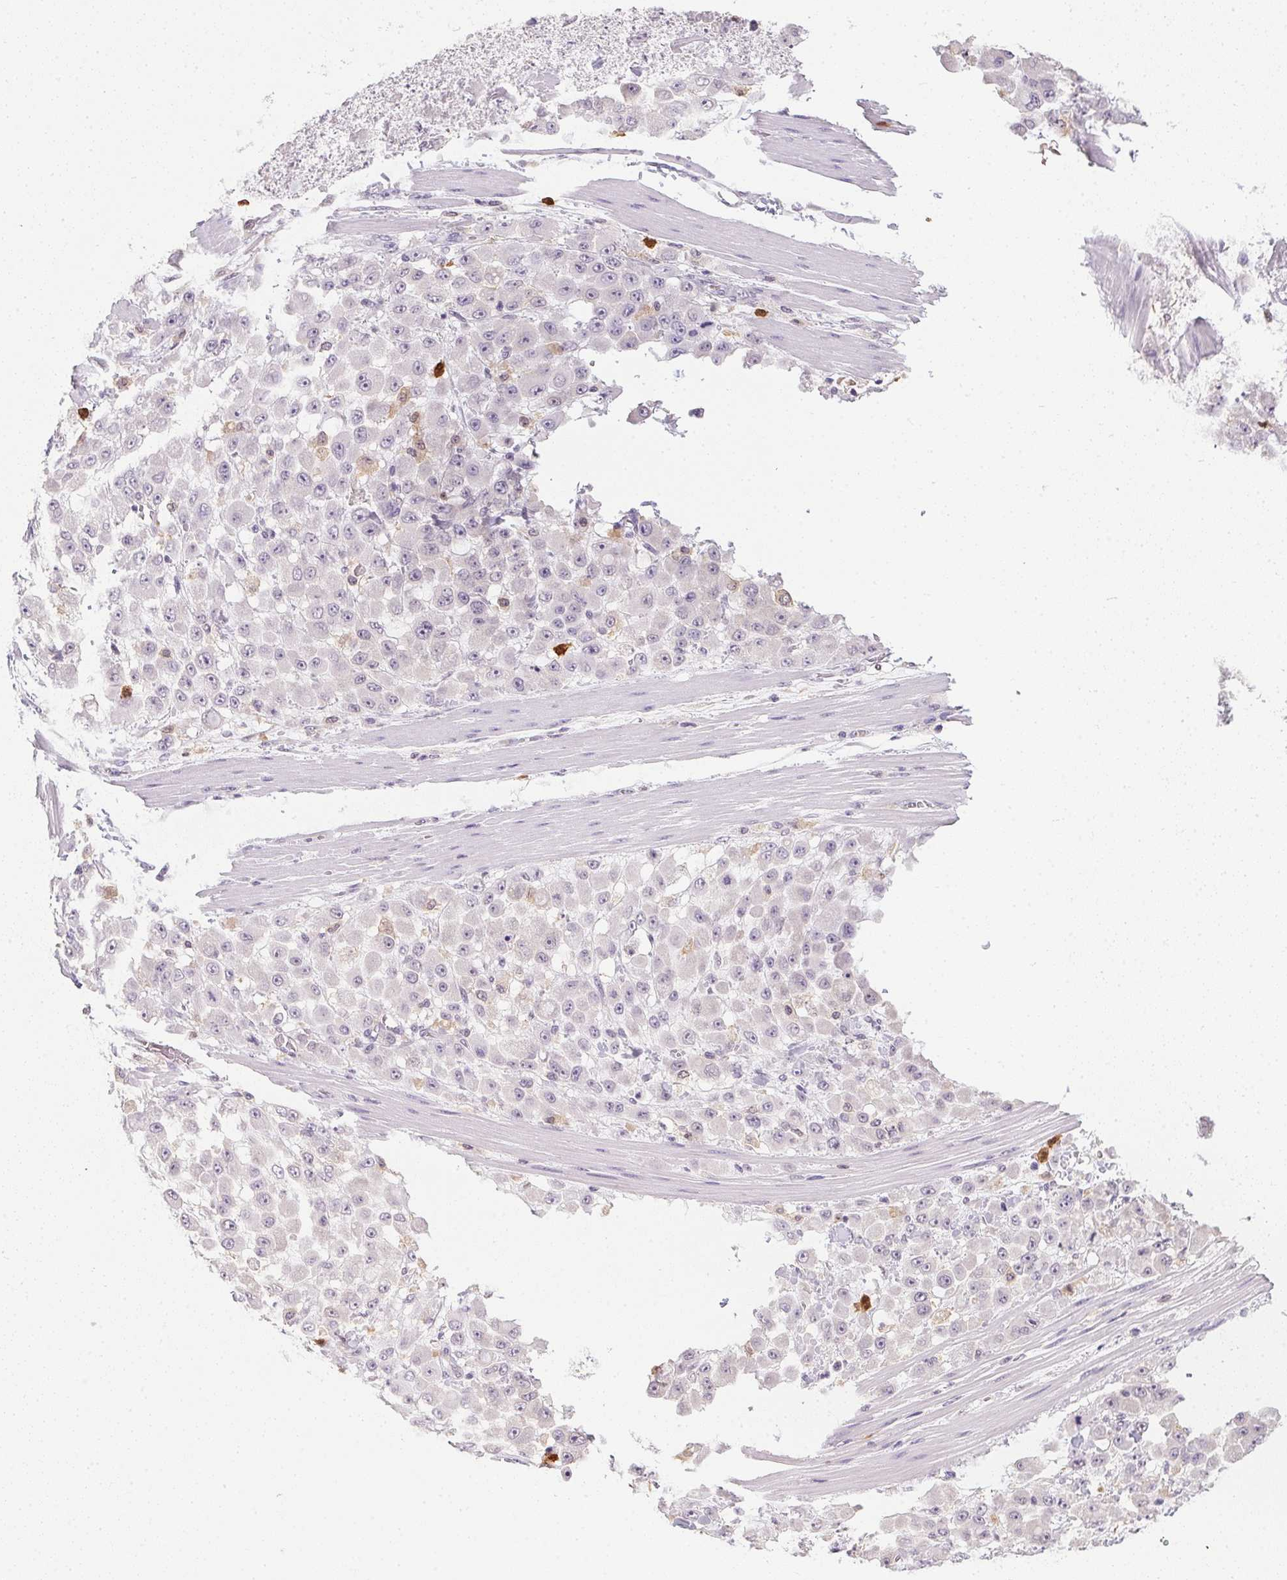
{"staining": {"intensity": "negative", "quantity": "none", "location": "none"}, "tissue": "stomach cancer", "cell_type": "Tumor cells", "image_type": "cancer", "snomed": [{"axis": "morphology", "description": "Adenocarcinoma, NOS"}, {"axis": "topography", "description": "Stomach"}], "caption": "The IHC photomicrograph has no significant staining in tumor cells of stomach adenocarcinoma tissue.", "gene": "DNAJC5G", "patient": {"sex": "female", "age": 76}}